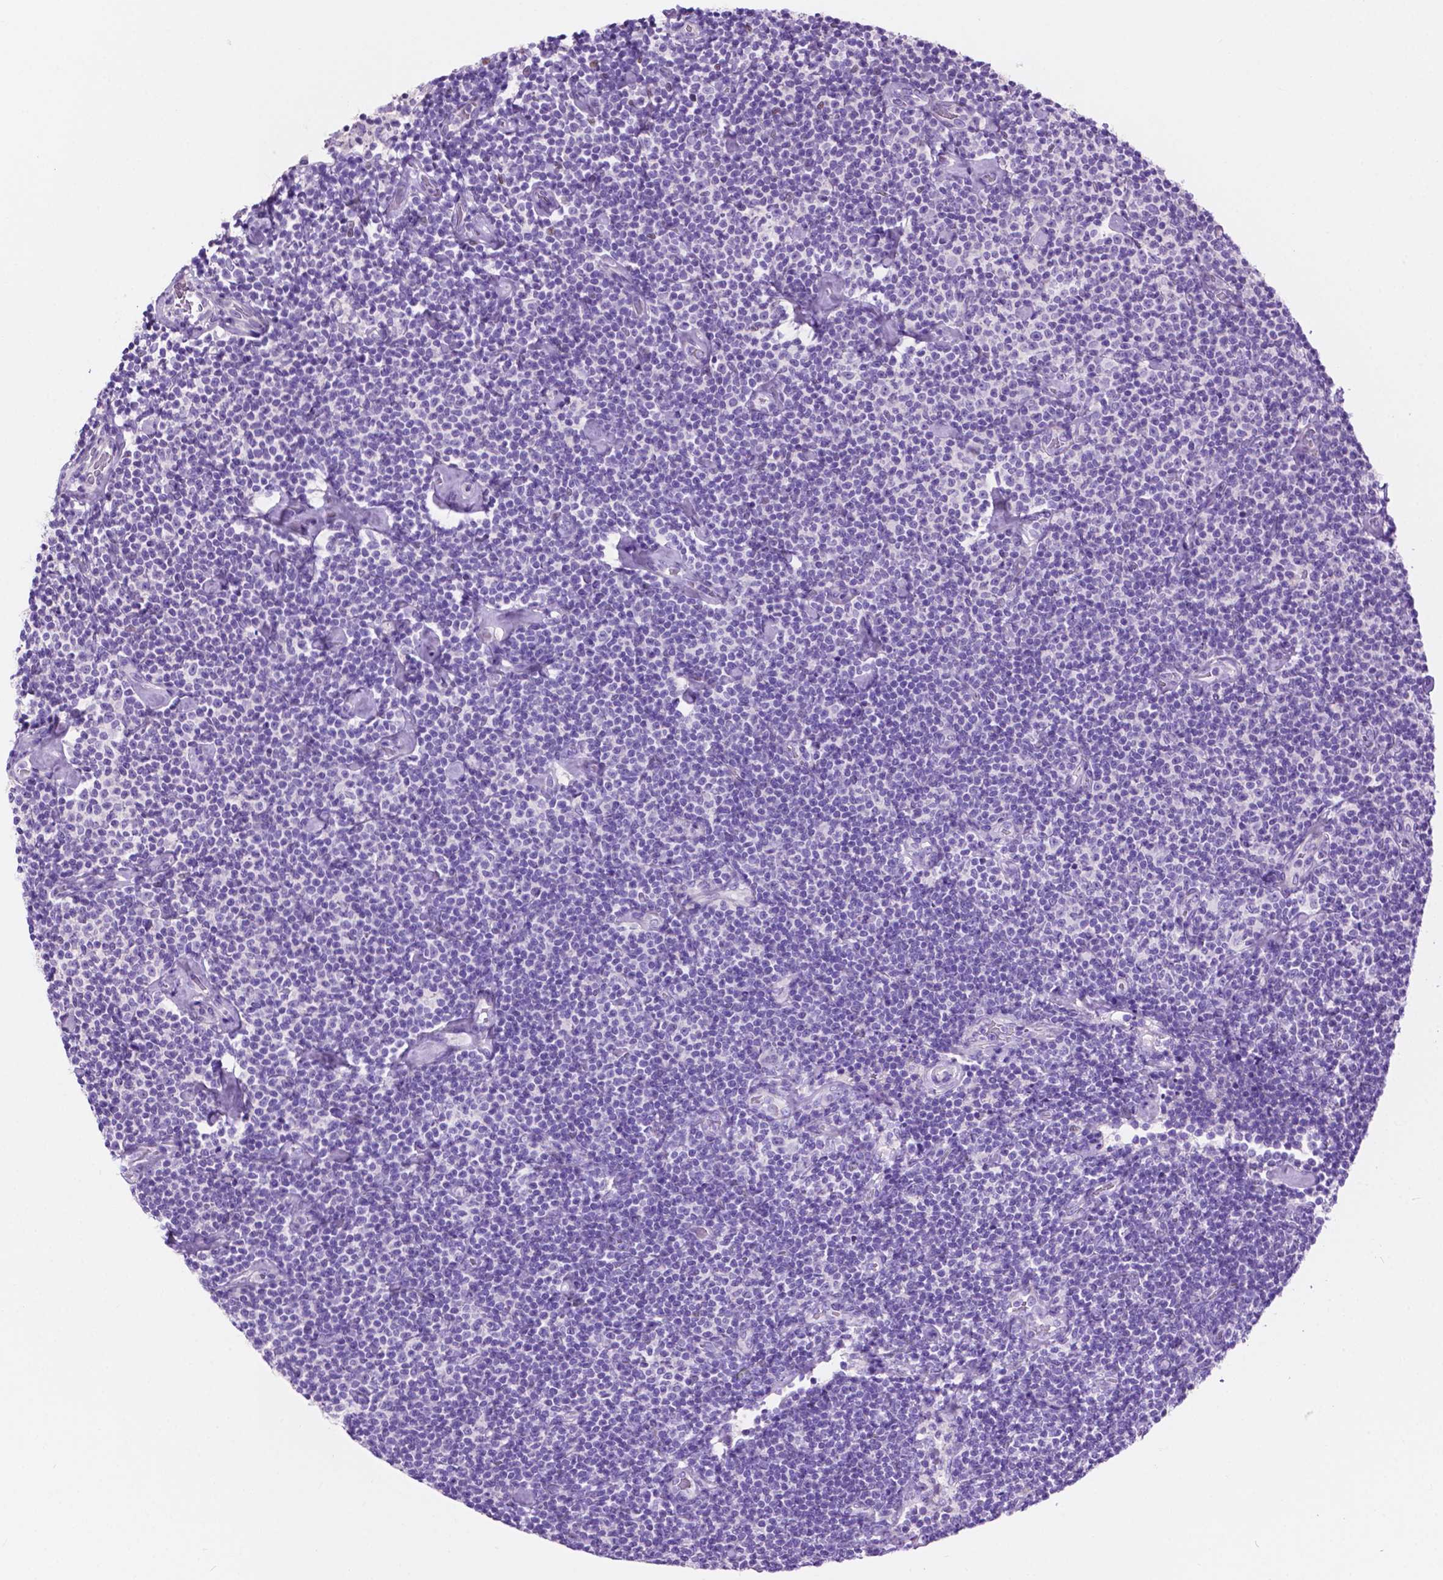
{"staining": {"intensity": "negative", "quantity": "none", "location": "none"}, "tissue": "lymphoma", "cell_type": "Tumor cells", "image_type": "cancer", "snomed": [{"axis": "morphology", "description": "Malignant lymphoma, non-Hodgkin's type, Low grade"}, {"axis": "topography", "description": "Lymph node"}], "caption": "This is a image of immunohistochemistry staining of malignant lymphoma, non-Hodgkin's type (low-grade), which shows no positivity in tumor cells.", "gene": "IGFN1", "patient": {"sex": "male", "age": 81}}